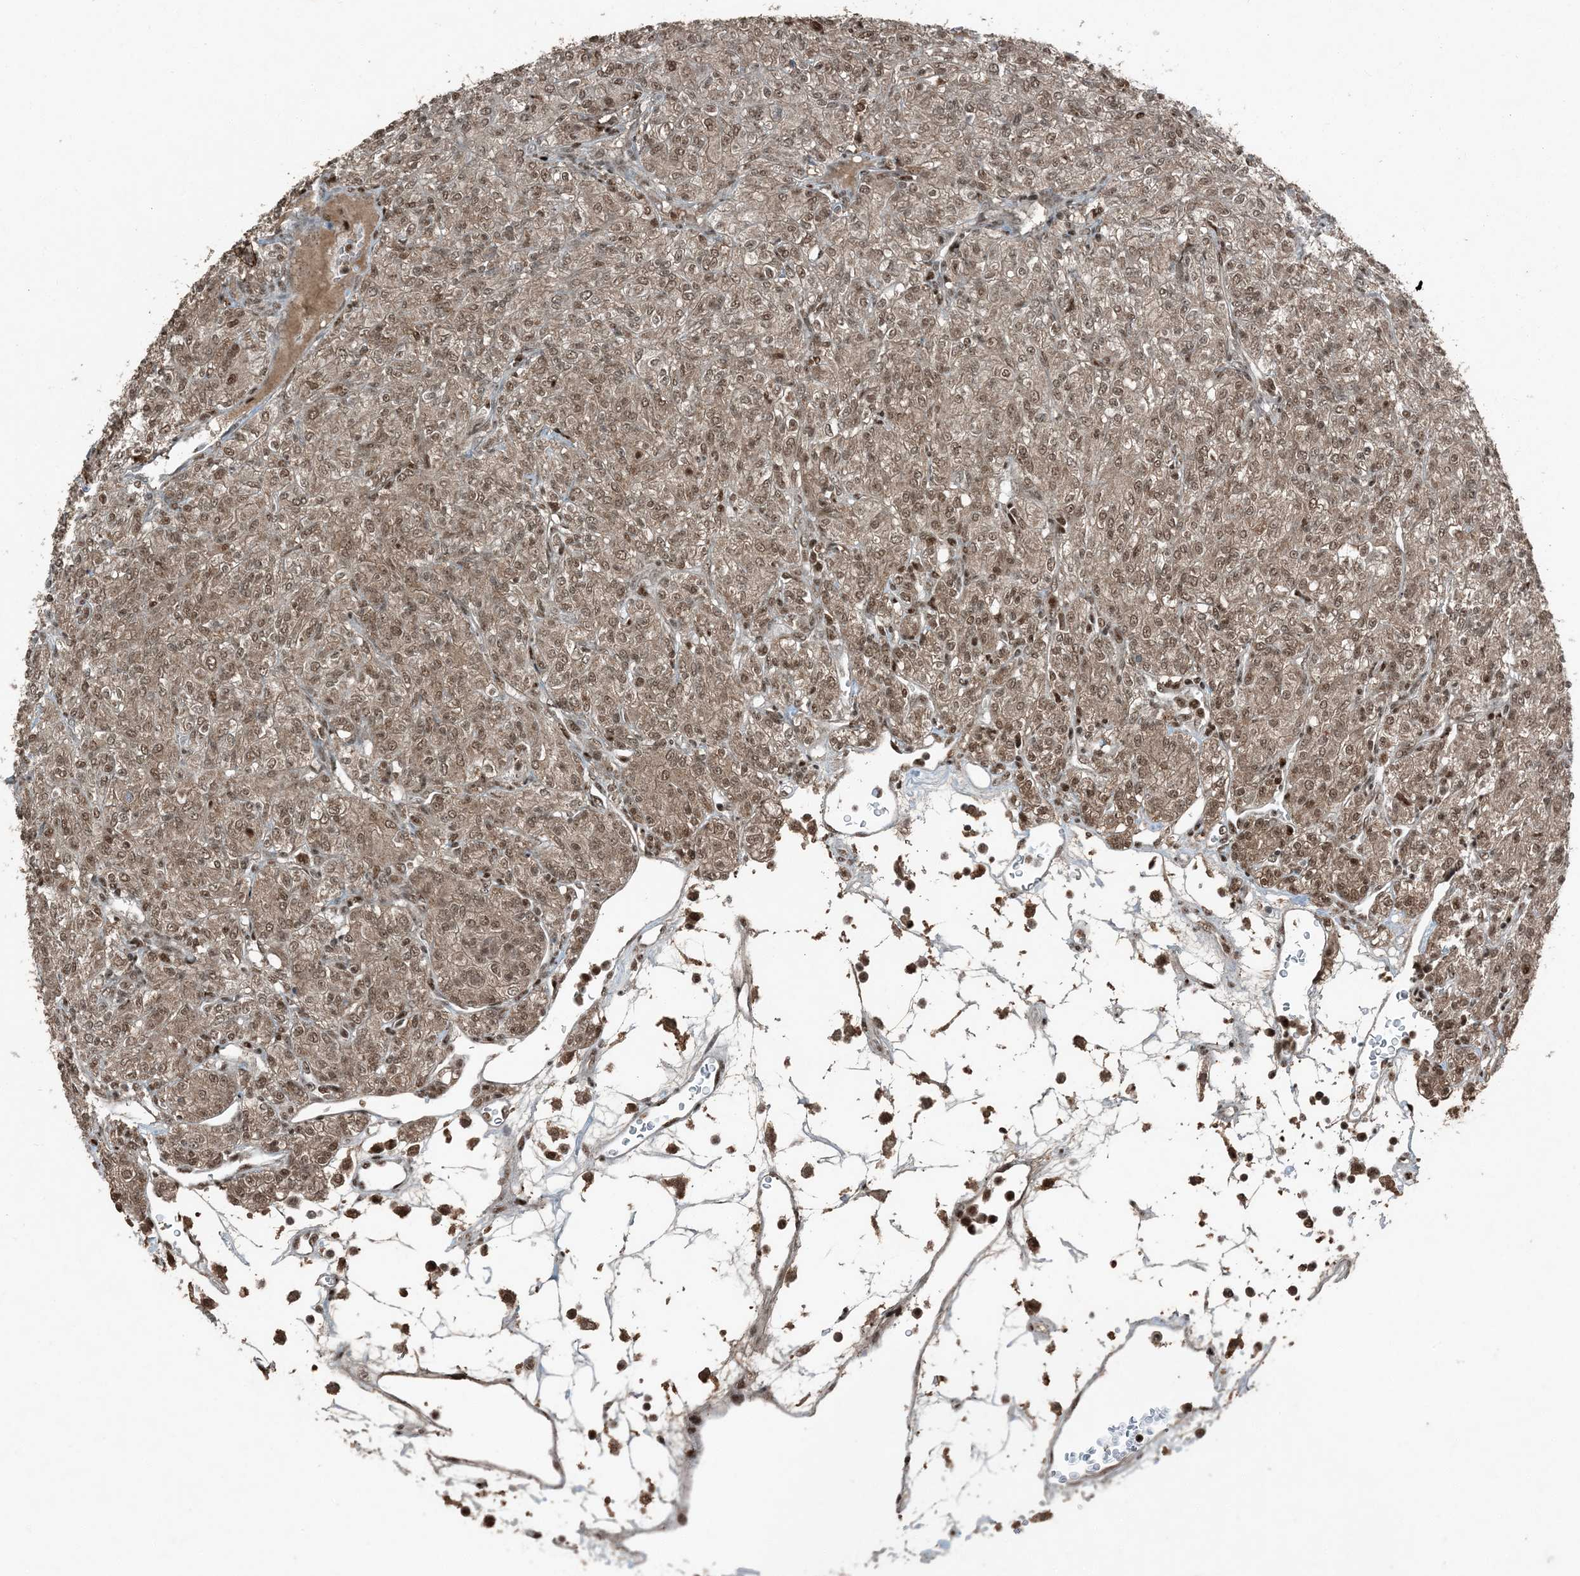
{"staining": {"intensity": "moderate", "quantity": ">75%", "location": "cytoplasmic/membranous,nuclear"}, "tissue": "renal cancer", "cell_type": "Tumor cells", "image_type": "cancer", "snomed": [{"axis": "morphology", "description": "Adenocarcinoma, NOS"}, {"axis": "topography", "description": "Kidney"}], "caption": "Immunohistochemical staining of renal cancer exhibits medium levels of moderate cytoplasmic/membranous and nuclear staining in approximately >75% of tumor cells. The staining is performed using DAB (3,3'-diaminobenzidine) brown chromogen to label protein expression. The nuclei are counter-stained blue using hematoxylin.", "gene": "TADA2B", "patient": {"sex": "male", "age": 77}}